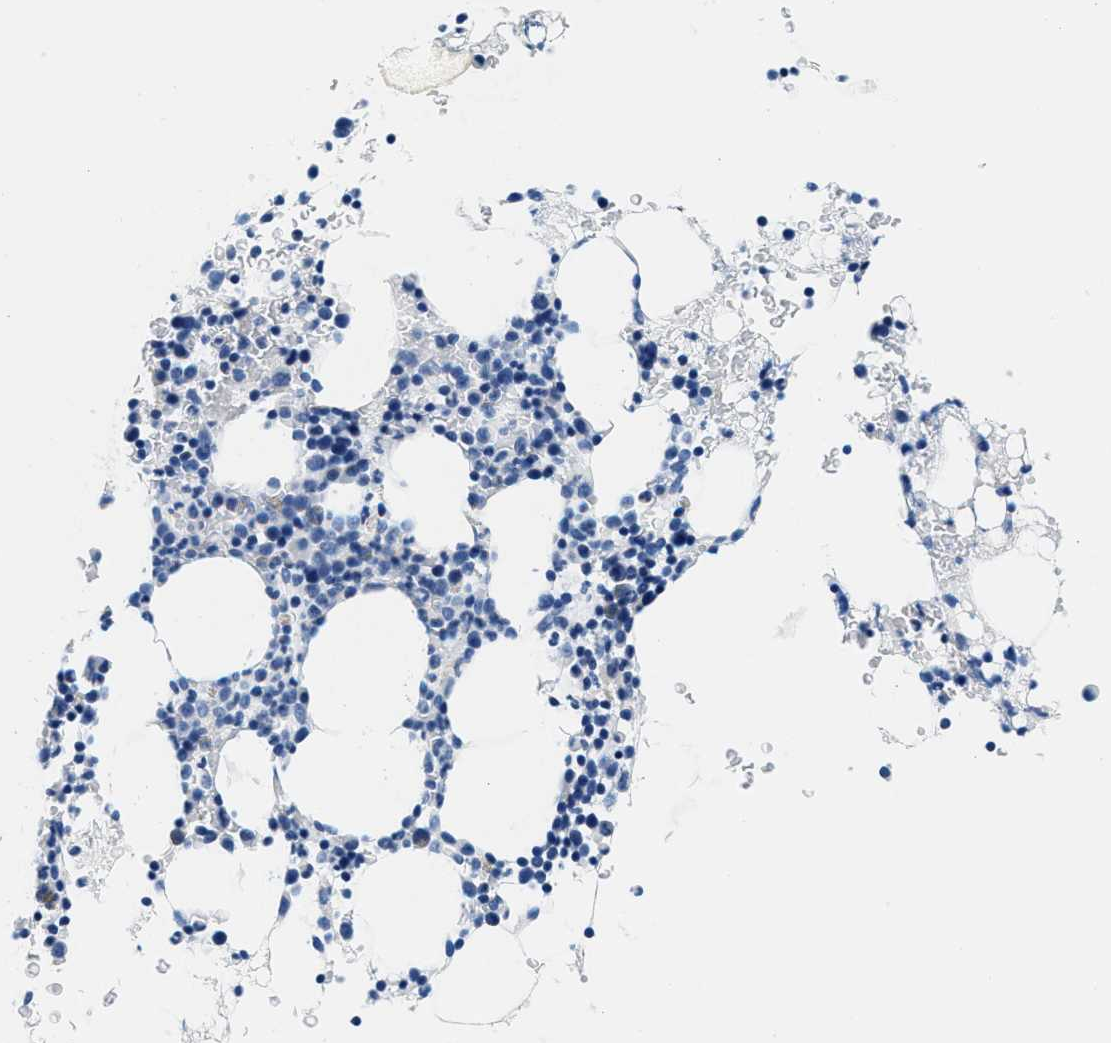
{"staining": {"intensity": "negative", "quantity": "none", "location": "none"}, "tissue": "bone marrow", "cell_type": "Hematopoietic cells", "image_type": "normal", "snomed": [{"axis": "morphology", "description": "Normal tissue, NOS"}, {"axis": "morphology", "description": "Inflammation, NOS"}, {"axis": "topography", "description": "Bone marrow"}], "caption": "Immunohistochemistry (IHC) of benign bone marrow demonstrates no expression in hematopoietic cells.", "gene": "GSTM3", "patient": {"sex": "female", "age": 84}}